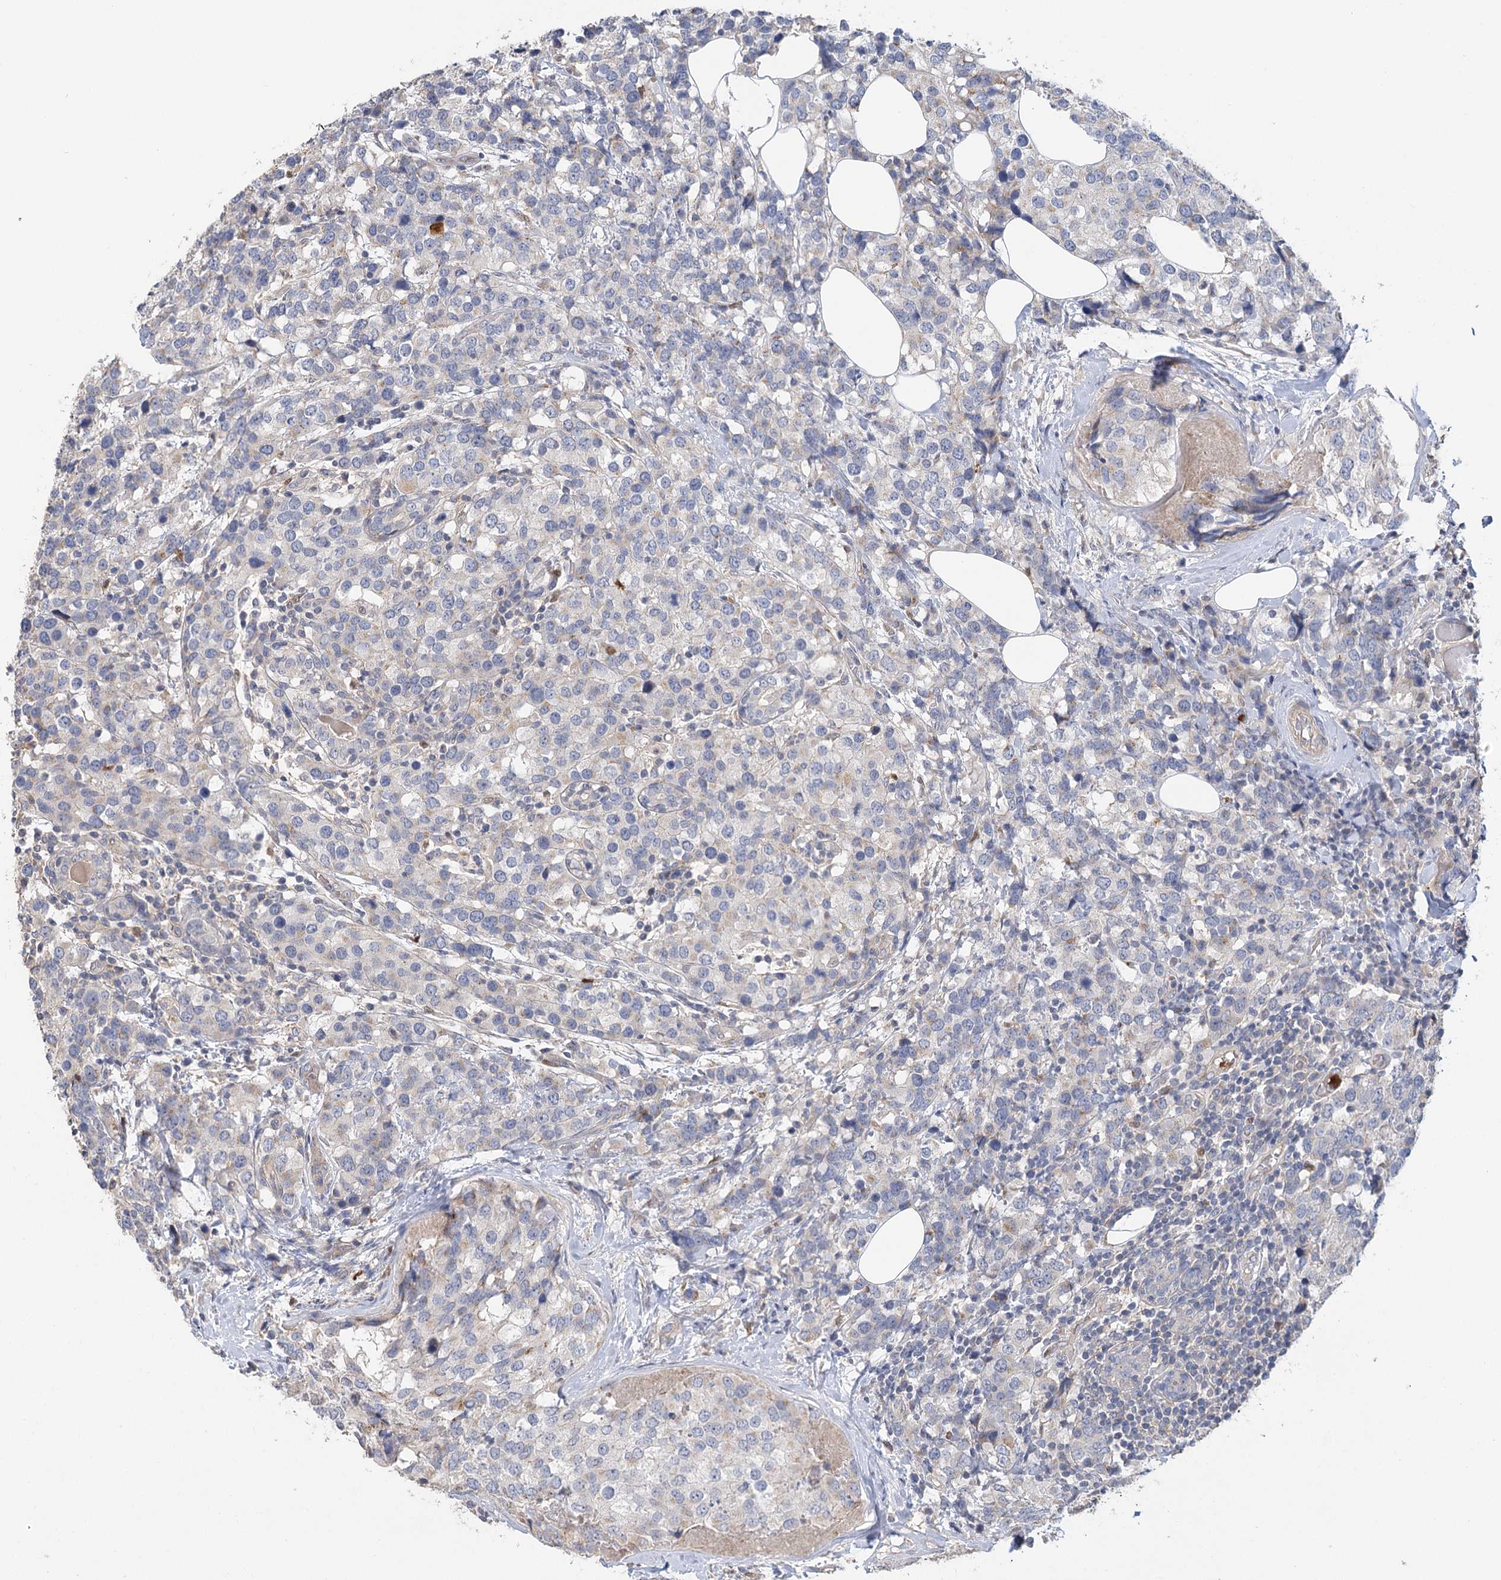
{"staining": {"intensity": "negative", "quantity": "none", "location": "none"}, "tissue": "breast cancer", "cell_type": "Tumor cells", "image_type": "cancer", "snomed": [{"axis": "morphology", "description": "Lobular carcinoma"}, {"axis": "topography", "description": "Breast"}], "caption": "IHC histopathology image of human breast lobular carcinoma stained for a protein (brown), which exhibits no expression in tumor cells. (DAB (3,3'-diaminobenzidine) immunohistochemistry, high magnification).", "gene": "EPB41L5", "patient": {"sex": "female", "age": 59}}